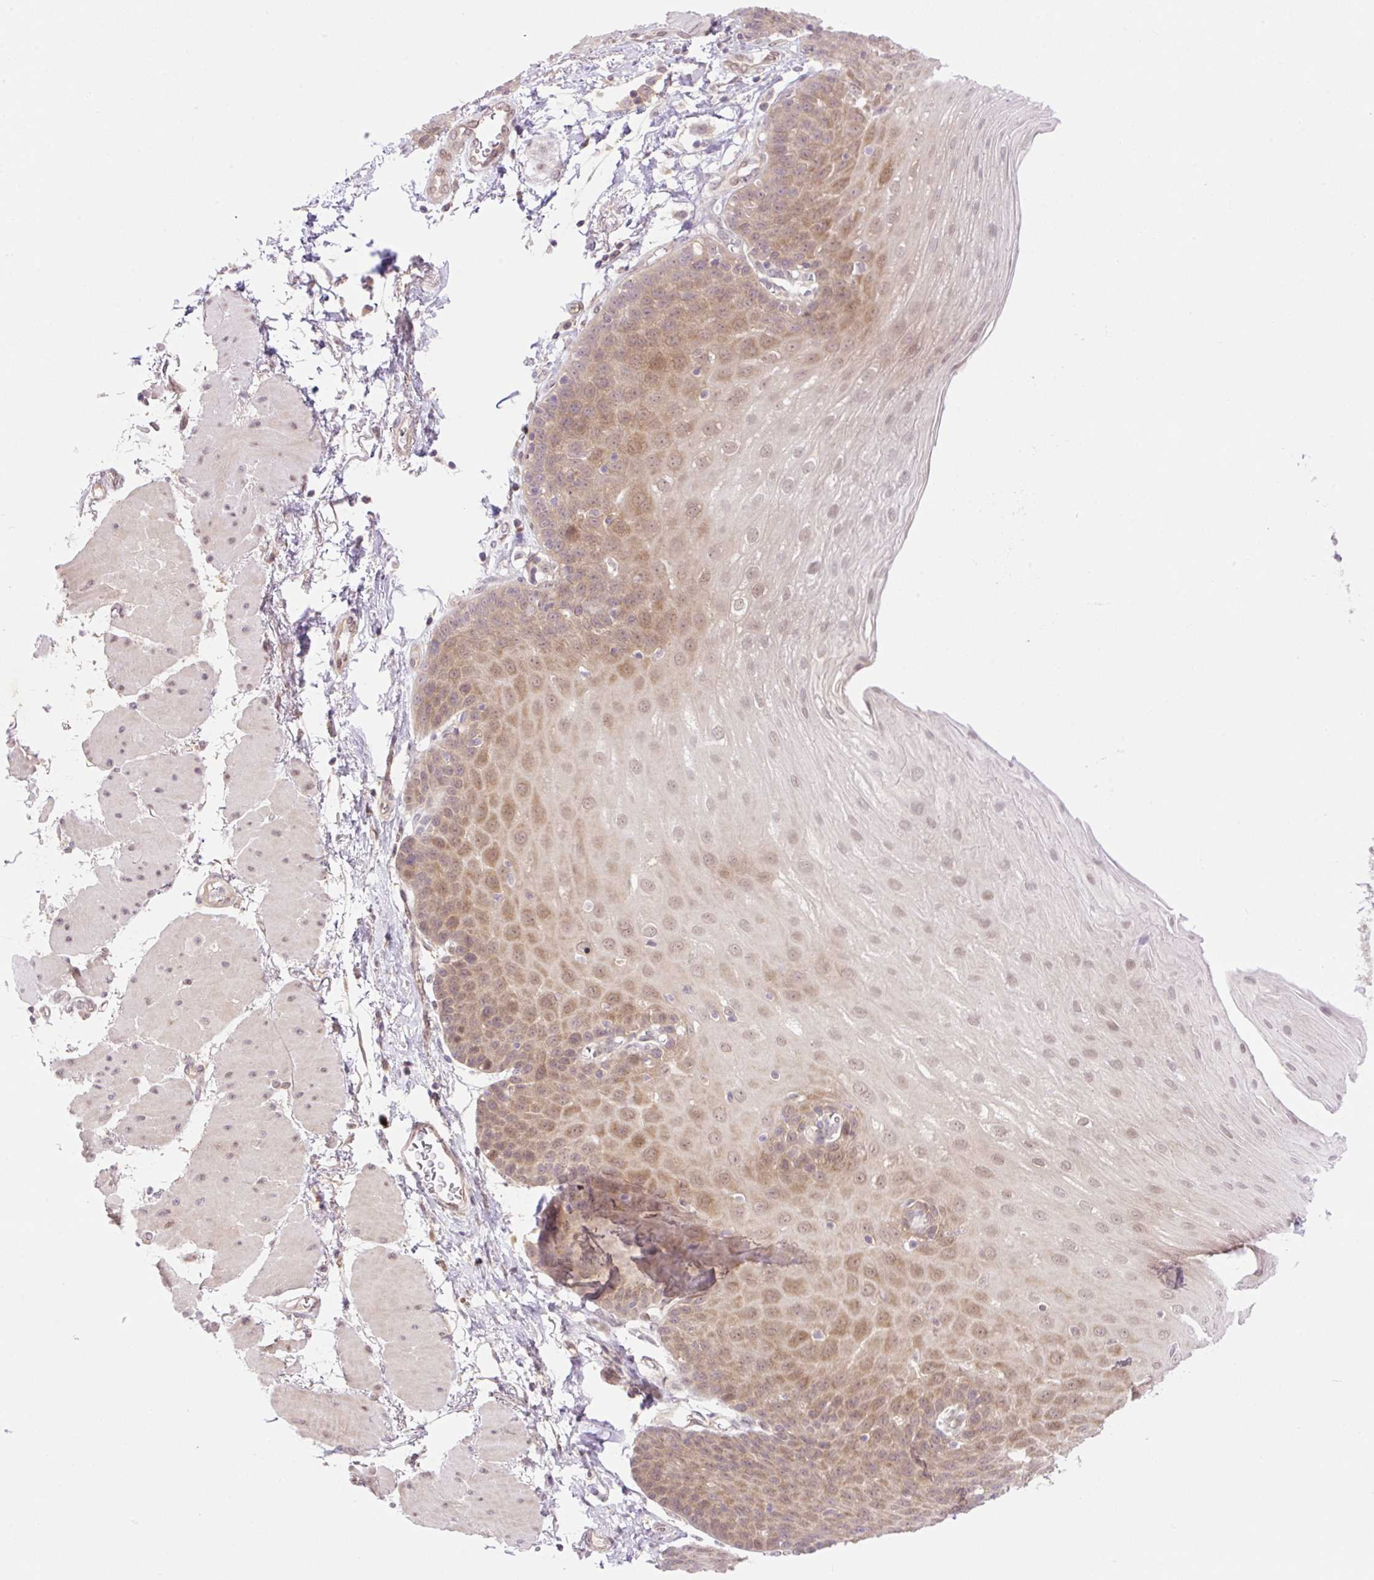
{"staining": {"intensity": "moderate", "quantity": "25%-75%", "location": "cytoplasmic/membranous,nuclear"}, "tissue": "esophagus", "cell_type": "Squamous epithelial cells", "image_type": "normal", "snomed": [{"axis": "morphology", "description": "Normal tissue, NOS"}, {"axis": "topography", "description": "Esophagus"}], "caption": "DAB (3,3'-diaminobenzidine) immunohistochemical staining of benign human esophagus demonstrates moderate cytoplasmic/membranous,nuclear protein staining in approximately 25%-75% of squamous epithelial cells.", "gene": "VPS25", "patient": {"sex": "female", "age": 81}}